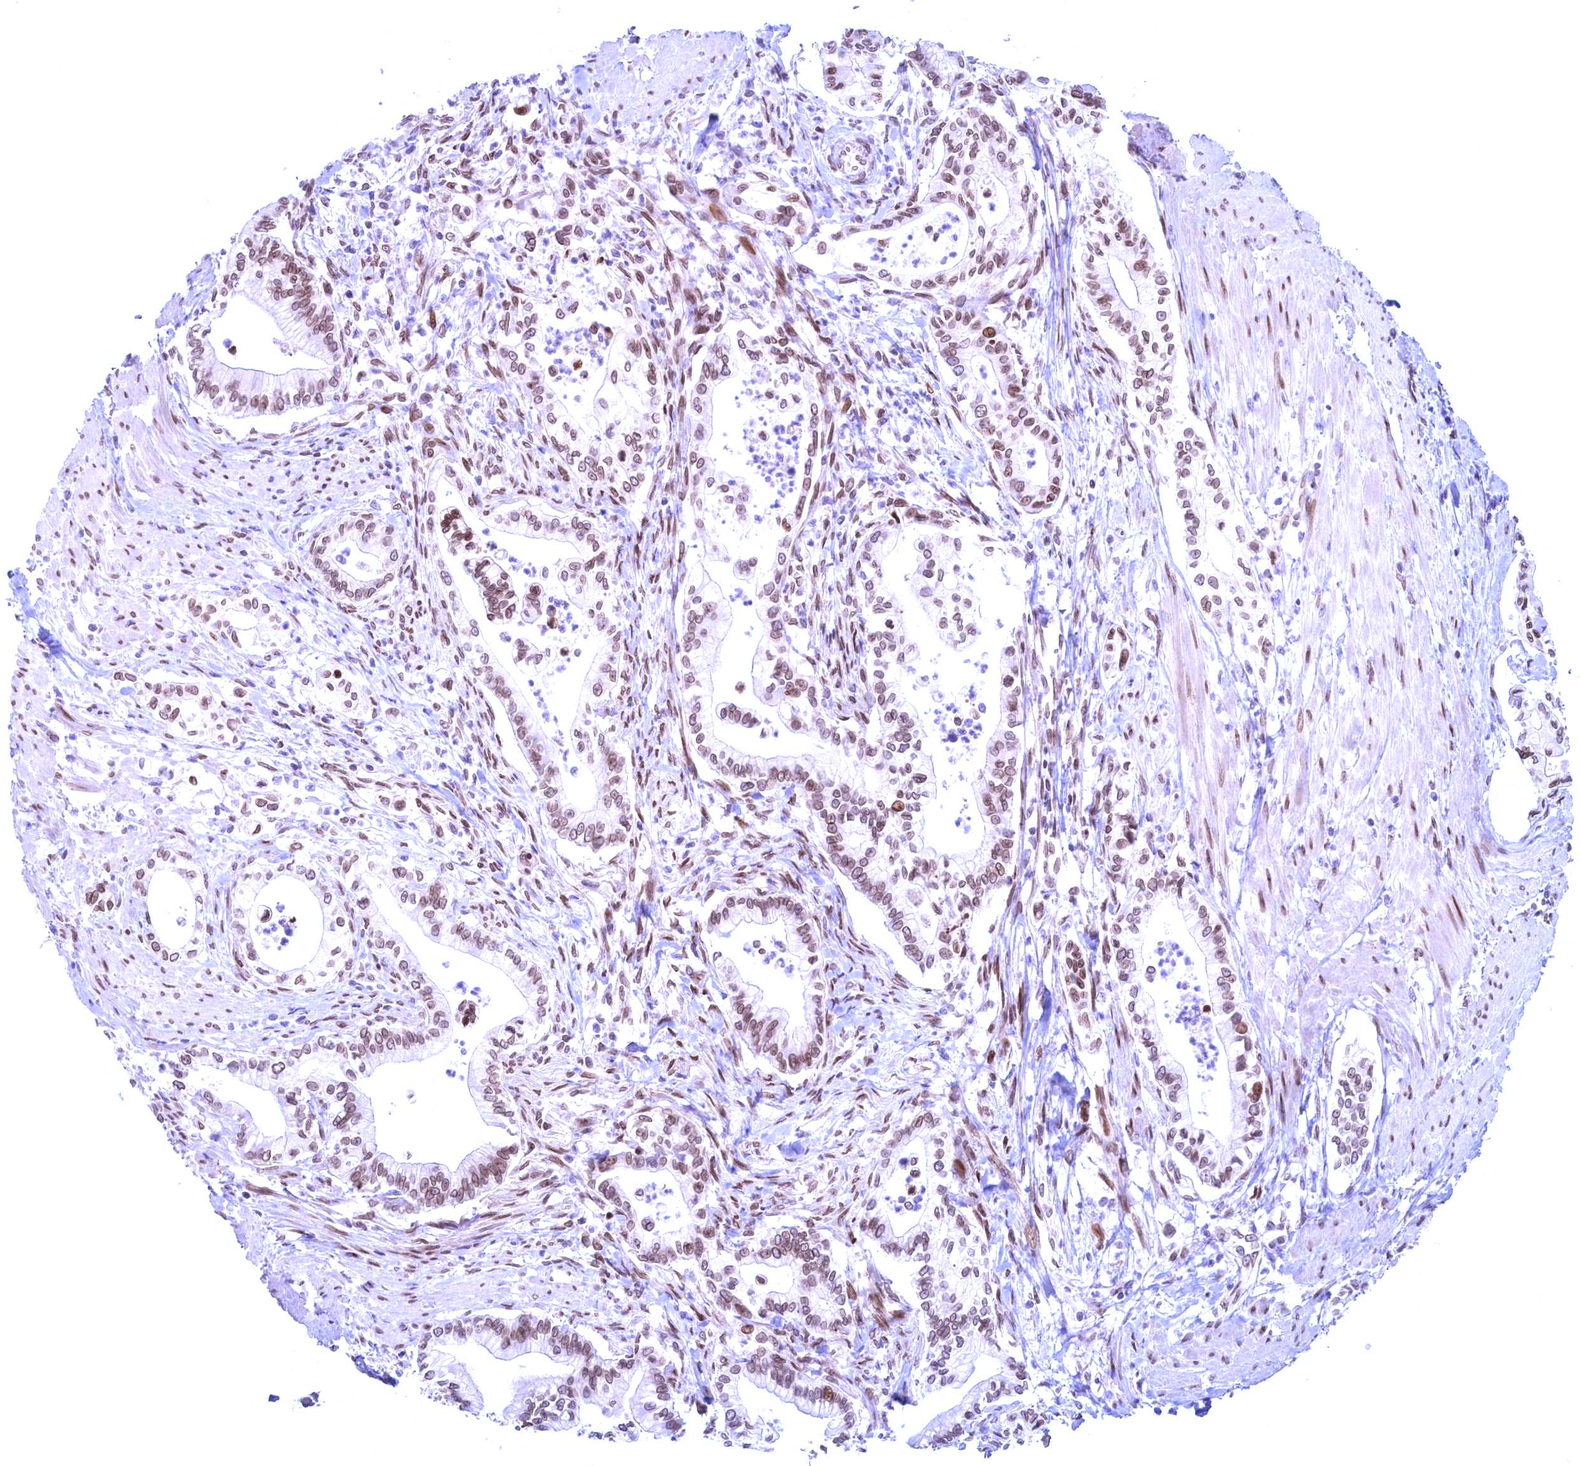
{"staining": {"intensity": "moderate", "quantity": ">75%", "location": "nuclear"}, "tissue": "pancreatic cancer", "cell_type": "Tumor cells", "image_type": "cancer", "snomed": [{"axis": "morphology", "description": "Adenocarcinoma, NOS"}, {"axis": "topography", "description": "Pancreas"}], "caption": "About >75% of tumor cells in adenocarcinoma (pancreatic) exhibit moderate nuclear protein positivity as visualized by brown immunohistochemical staining.", "gene": "GPSM1", "patient": {"sex": "male", "age": 78}}